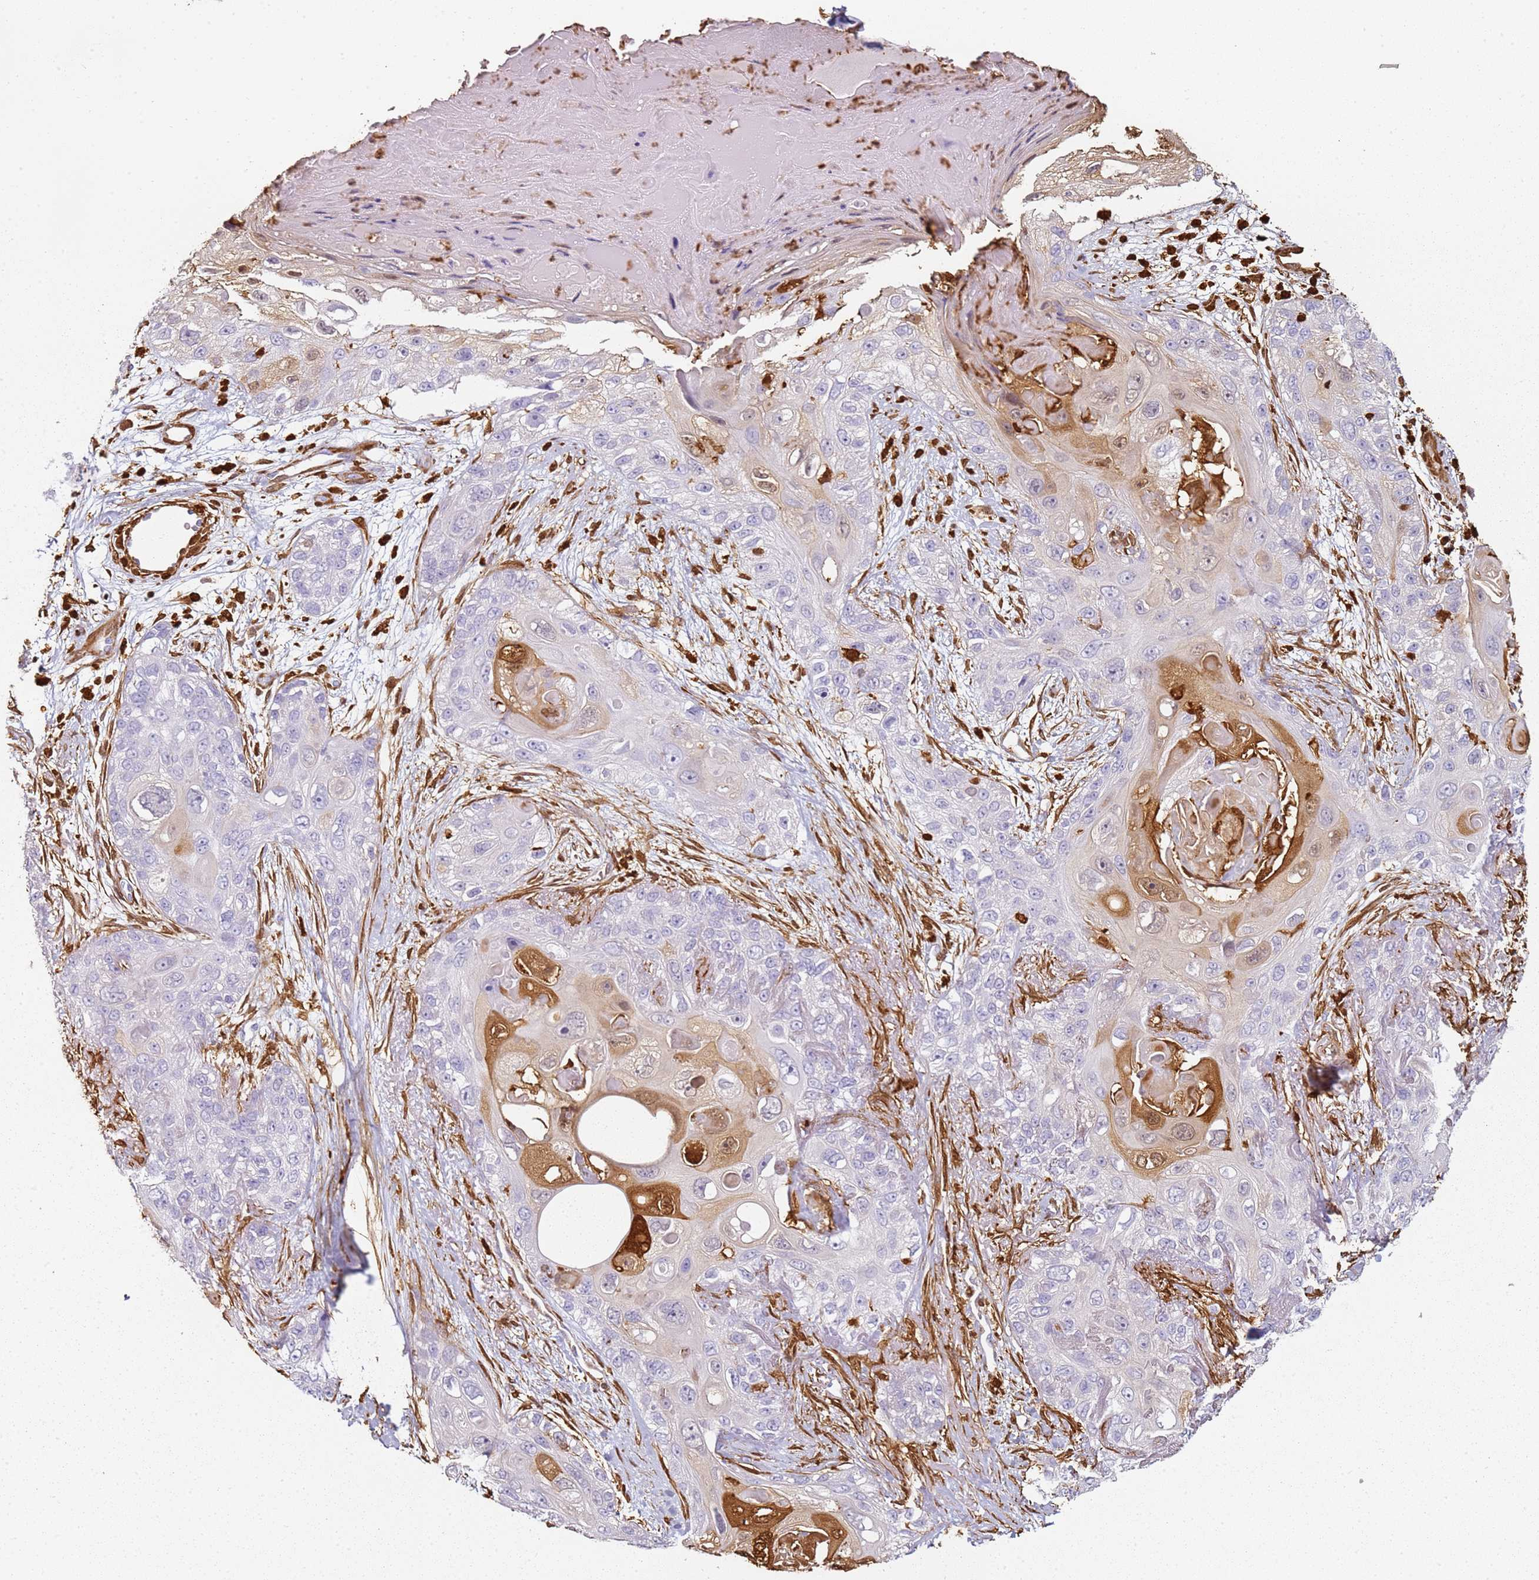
{"staining": {"intensity": "moderate", "quantity": "<25%", "location": "cytoplasmic/membranous,nuclear"}, "tissue": "skin cancer", "cell_type": "Tumor cells", "image_type": "cancer", "snomed": [{"axis": "morphology", "description": "Normal tissue, NOS"}, {"axis": "morphology", "description": "Squamous cell carcinoma, NOS"}, {"axis": "topography", "description": "Skin"}], "caption": "Skin cancer tissue shows moderate cytoplasmic/membranous and nuclear staining in approximately <25% of tumor cells, visualized by immunohistochemistry.", "gene": "S100A4", "patient": {"sex": "male", "age": 72}}